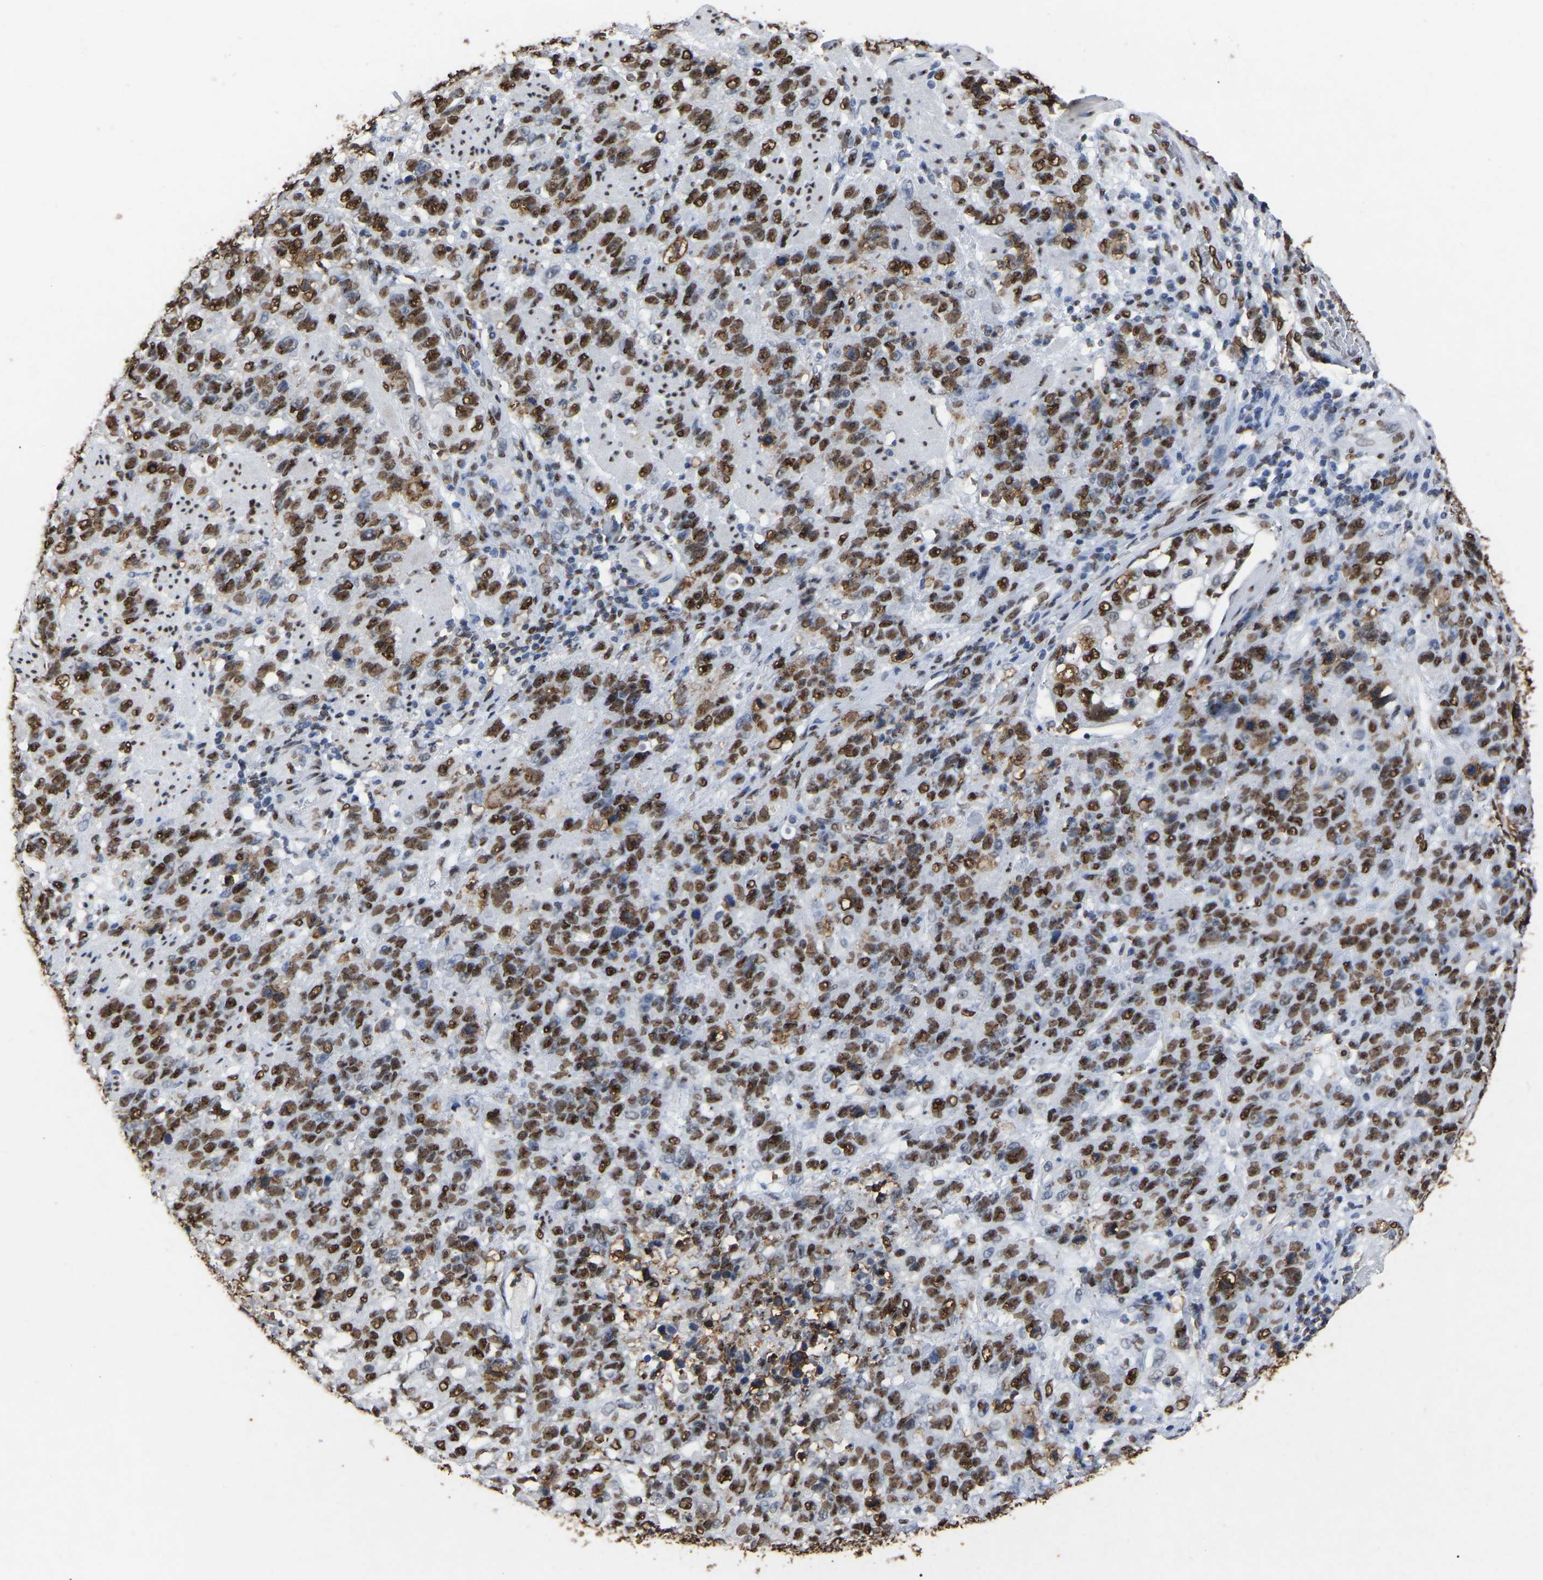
{"staining": {"intensity": "strong", "quantity": ">75%", "location": "nuclear"}, "tissue": "stomach cancer", "cell_type": "Tumor cells", "image_type": "cancer", "snomed": [{"axis": "morphology", "description": "Adenocarcinoma, NOS"}, {"axis": "topography", "description": "Stomach"}], "caption": "Approximately >75% of tumor cells in human stomach adenocarcinoma exhibit strong nuclear protein positivity as visualized by brown immunohistochemical staining.", "gene": "RBL2", "patient": {"sex": "male", "age": 48}}